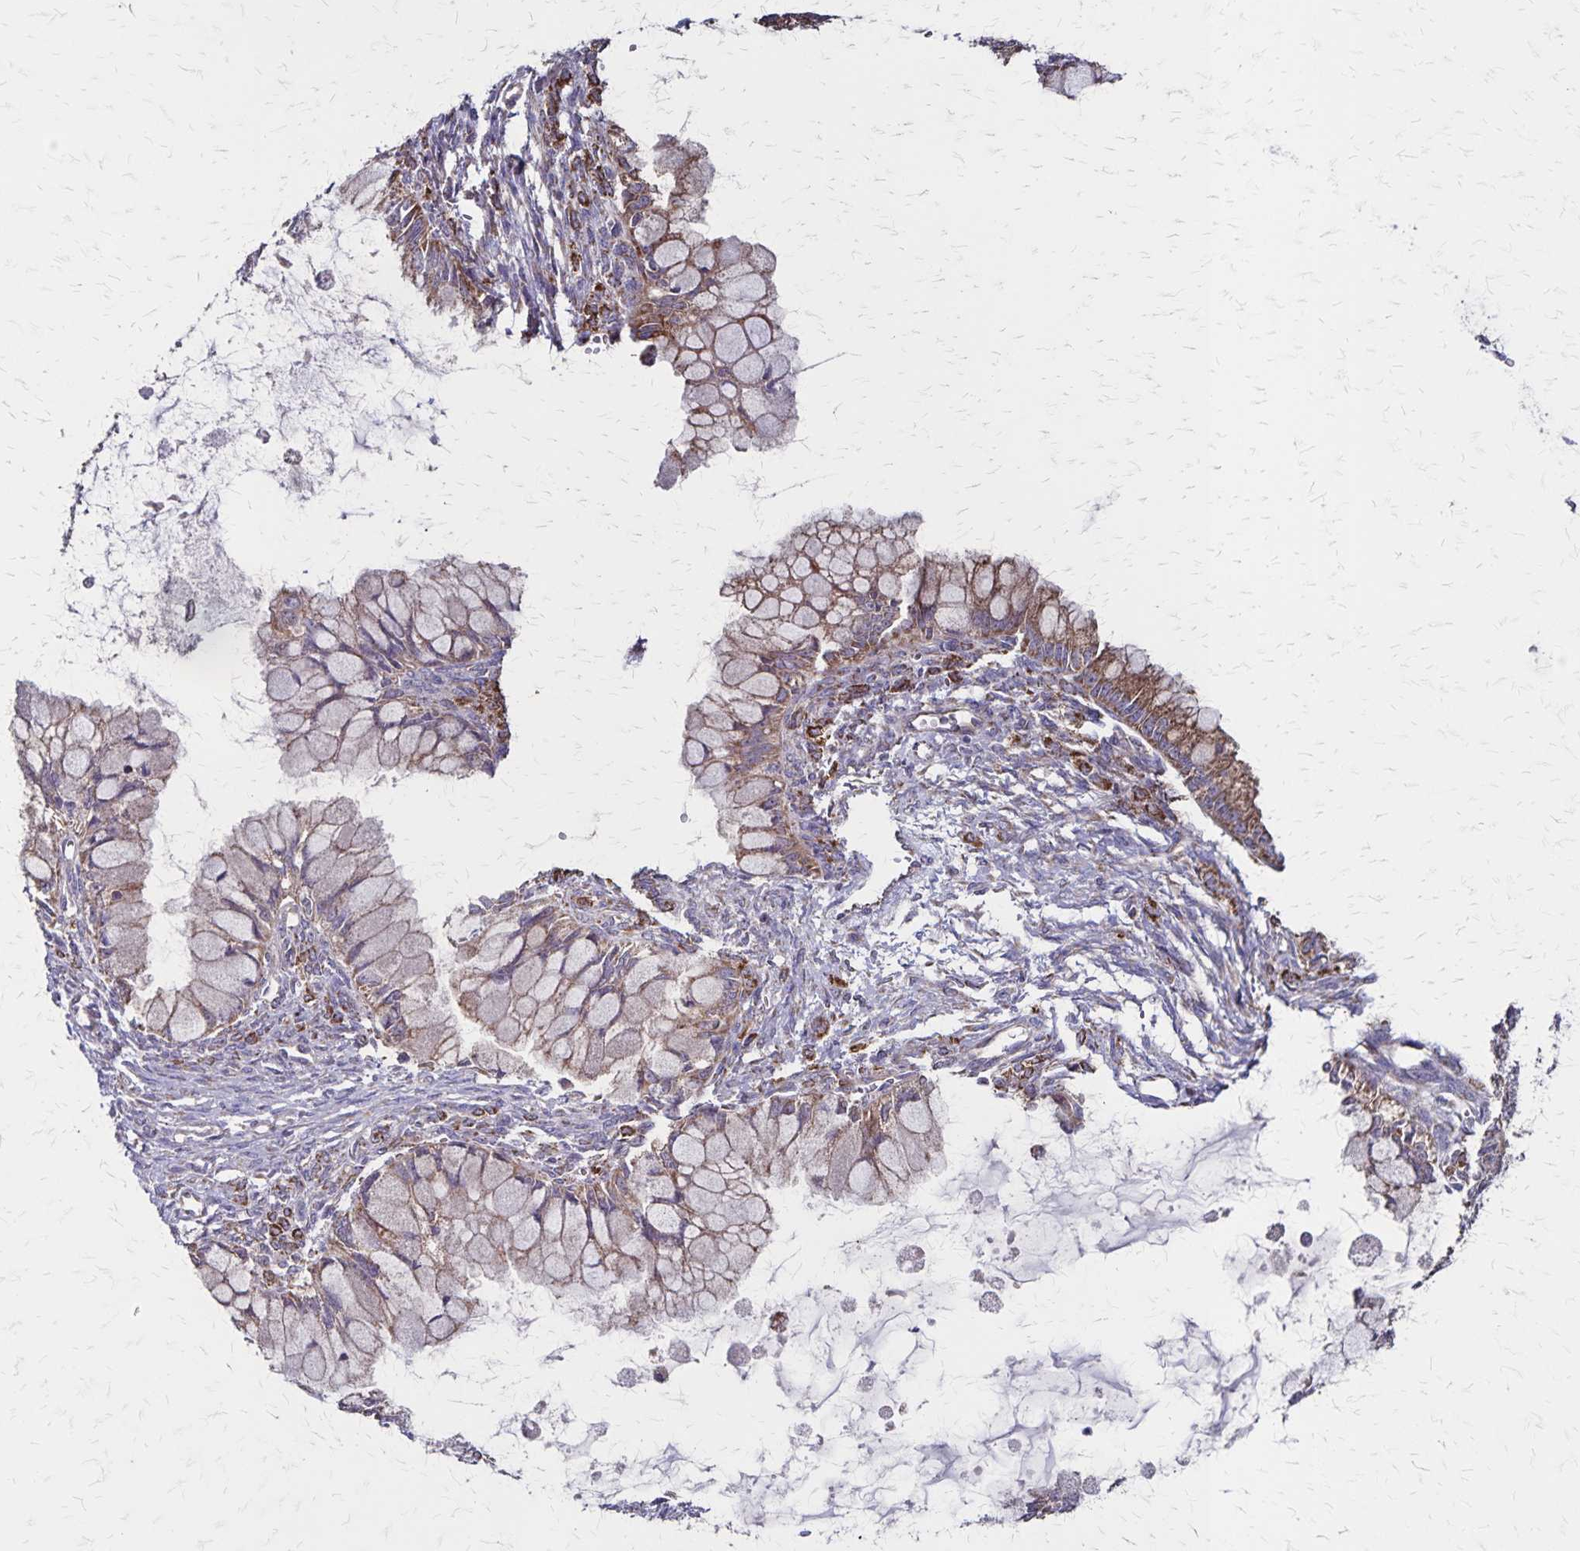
{"staining": {"intensity": "moderate", "quantity": "25%-75%", "location": "cytoplasmic/membranous"}, "tissue": "ovarian cancer", "cell_type": "Tumor cells", "image_type": "cancer", "snomed": [{"axis": "morphology", "description": "Cystadenocarcinoma, mucinous, NOS"}, {"axis": "topography", "description": "Ovary"}], "caption": "High-magnification brightfield microscopy of mucinous cystadenocarcinoma (ovarian) stained with DAB (3,3'-diaminobenzidine) (brown) and counterstained with hematoxylin (blue). tumor cells exhibit moderate cytoplasmic/membranous staining is appreciated in approximately25%-75% of cells.", "gene": "NFS1", "patient": {"sex": "female", "age": 34}}